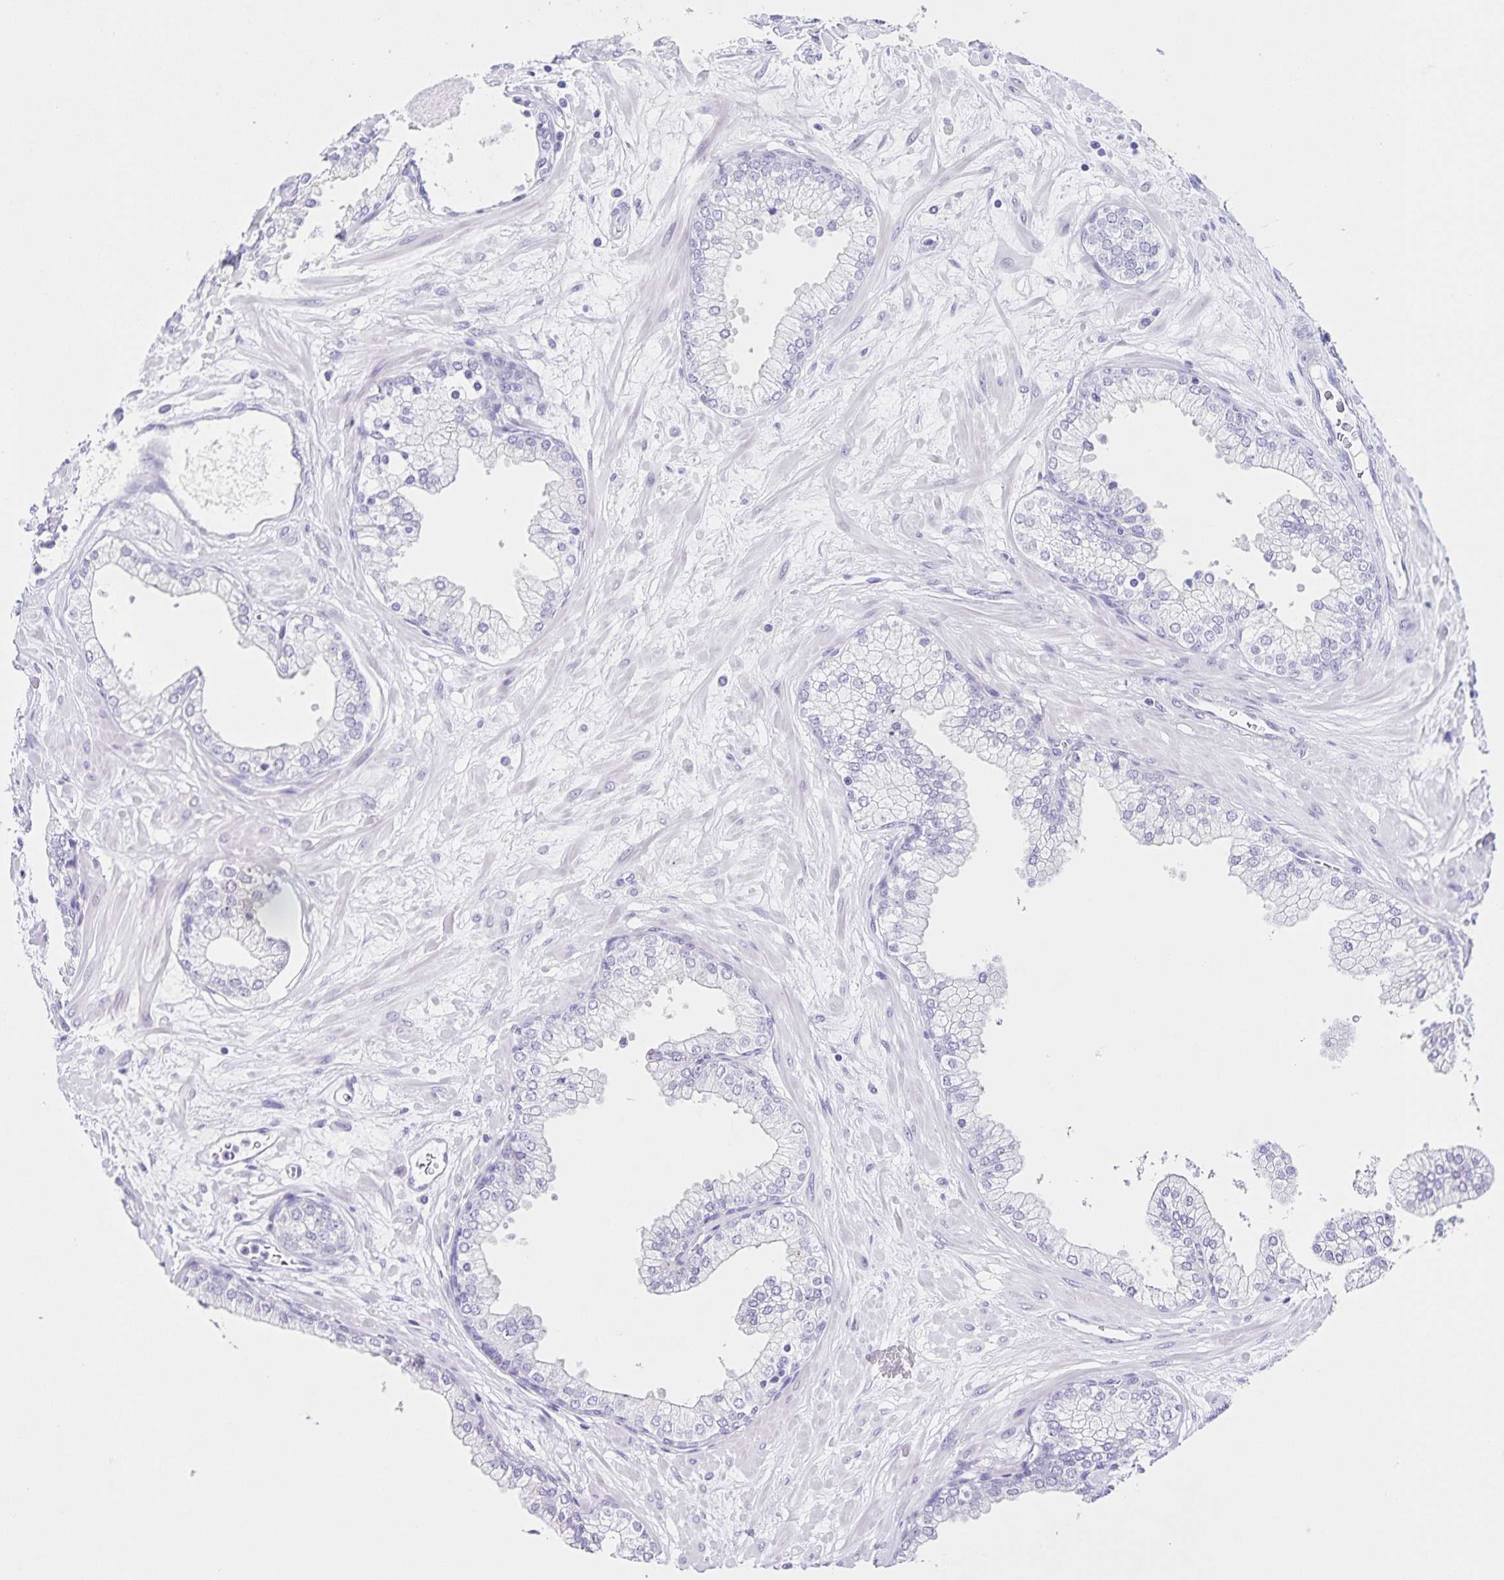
{"staining": {"intensity": "negative", "quantity": "none", "location": "none"}, "tissue": "prostate", "cell_type": "Glandular cells", "image_type": "normal", "snomed": [{"axis": "morphology", "description": "Normal tissue, NOS"}, {"axis": "topography", "description": "Prostate"}, {"axis": "topography", "description": "Peripheral nerve tissue"}], "caption": "This is an IHC micrograph of unremarkable prostate. There is no staining in glandular cells.", "gene": "FAM170A", "patient": {"sex": "male", "age": 61}}